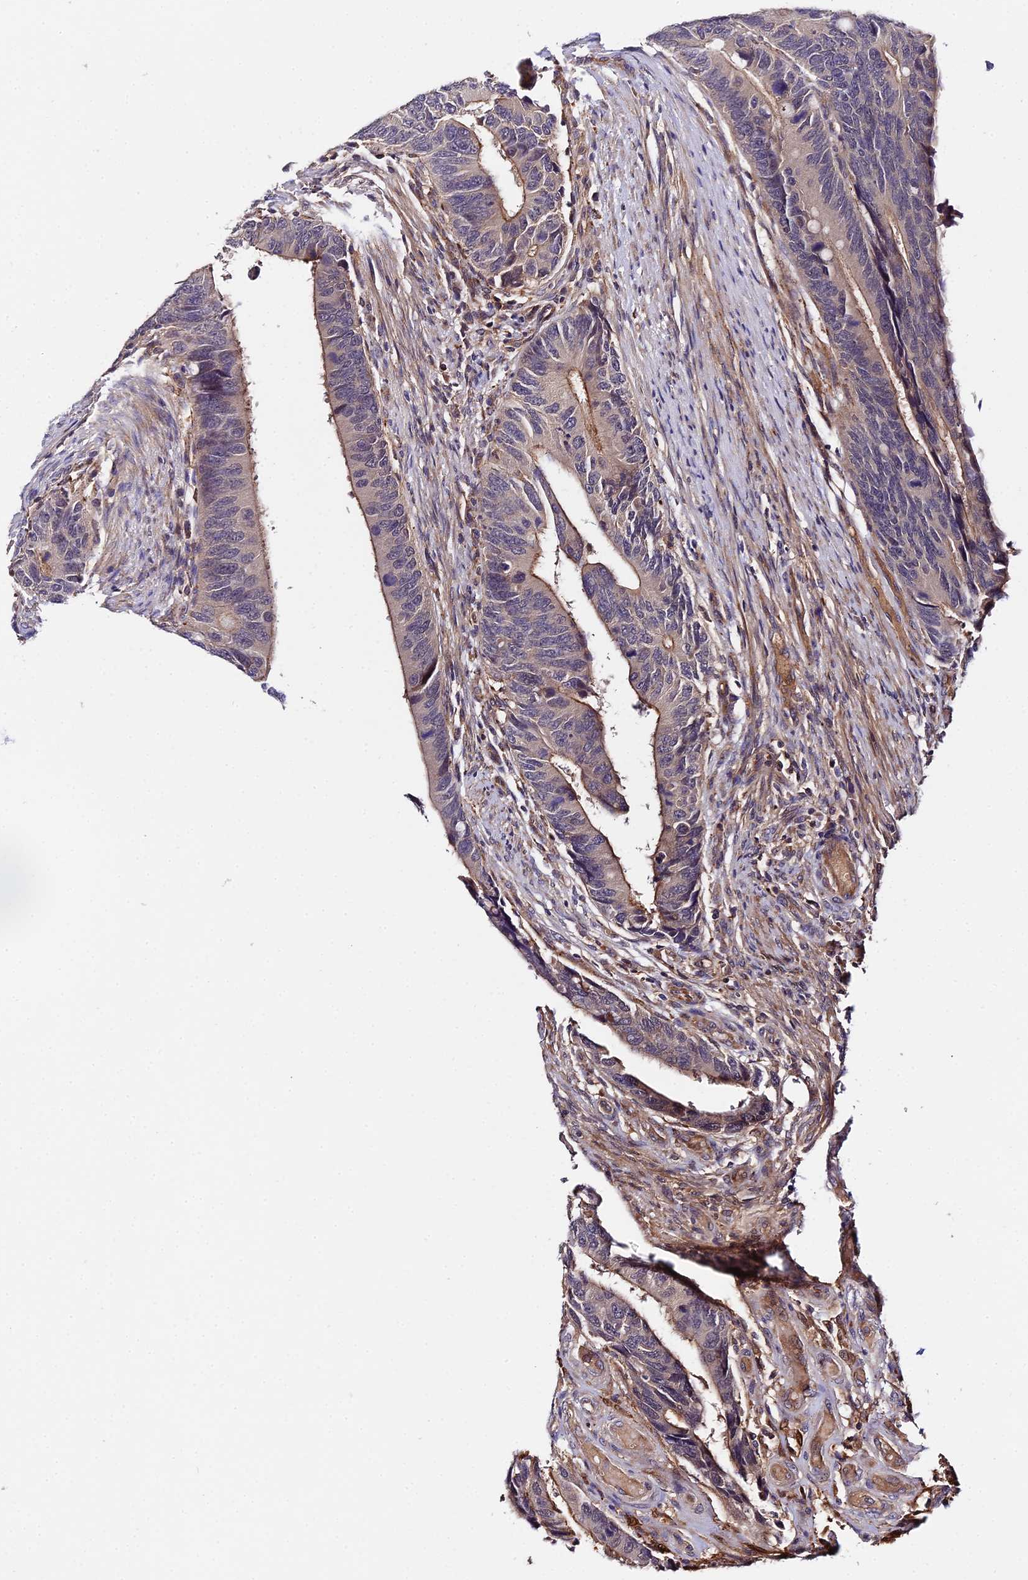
{"staining": {"intensity": "moderate", "quantity": "<25%", "location": "cytoplasmic/membranous"}, "tissue": "colorectal cancer", "cell_type": "Tumor cells", "image_type": "cancer", "snomed": [{"axis": "morphology", "description": "Adenocarcinoma, NOS"}, {"axis": "topography", "description": "Colon"}], "caption": "High-magnification brightfield microscopy of colorectal cancer stained with DAB (3,3'-diaminobenzidine) (brown) and counterstained with hematoxylin (blue). tumor cells exhibit moderate cytoplasmic/membranous expression is appreciated in about<25% of cells.", "gene": "ZBED8", "patient": {"sex": "male", "age": 87}}